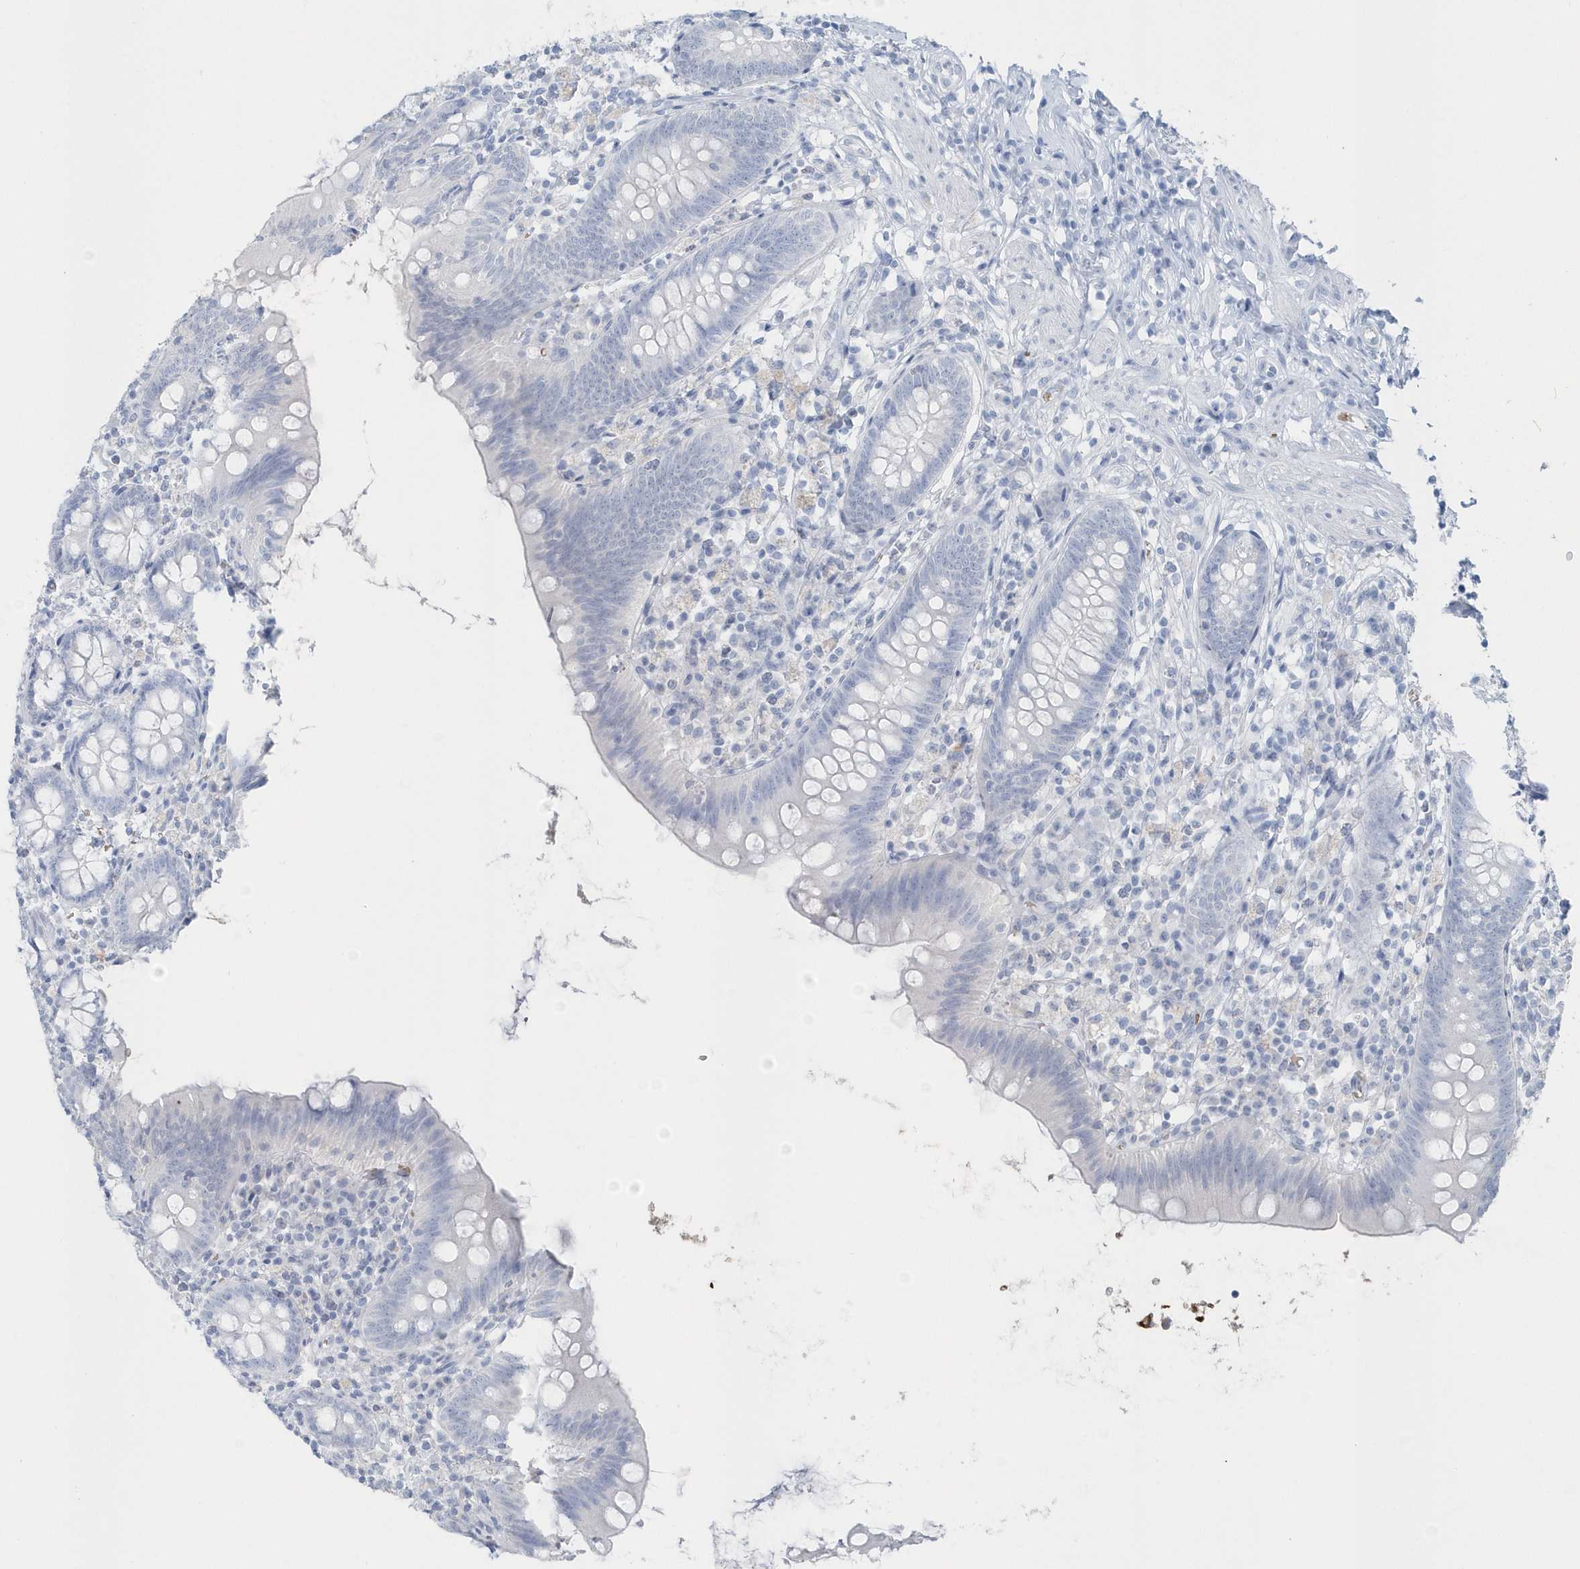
{"staining": {"intensity": "negative", "quantity": "none", "location": "none"}, "tissue": "appendix", "cell_type": "Glandular cells", "image_type": "normal", "snomed": [{"axis": "morphology", "description": "Normal tissue, NOS"}, {"axis": "topography", "description": "Appendix"}], "caption": "DAB (3,3'-diaminobenzidine) immunohistochemical staining of unremarkable appendix exhibits no significant positivity in glandular cells.", "gene": "HBA2", "patient": {"sex": "female", "age": 62}}